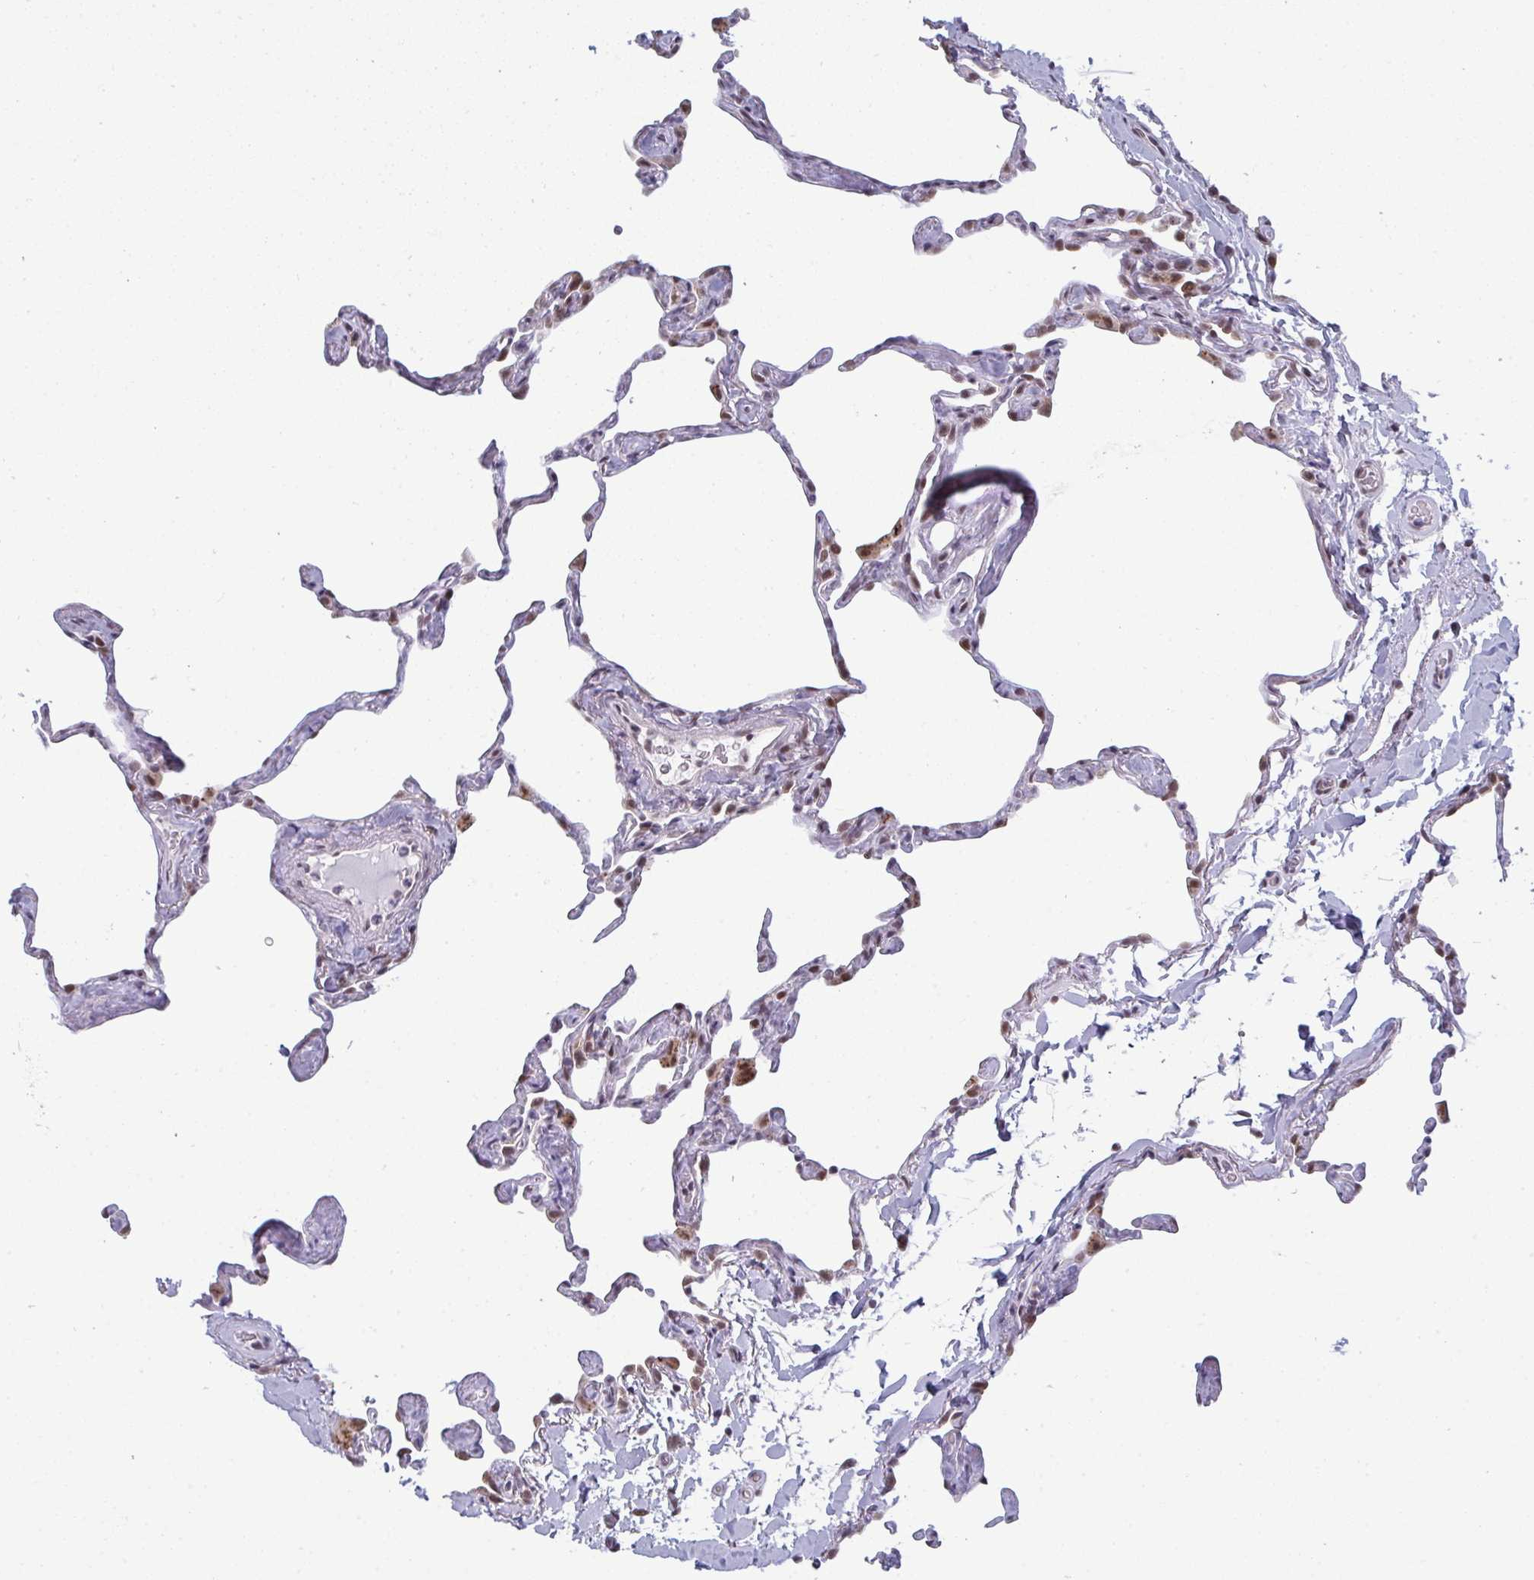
{"staining": {"intensity": "negative", "quantity": "none", "location": "none"}, "tissue": "lung", "cell_type": "Alveolar cells", "image_type": "normal", "snomed": [{"axis": "morphology", "description": "Normal tissue, NOS"}, {"axis": "topography", "description": "Lung"}], "caption": "This micrograph is of benign lung stained with immunohistochemistry (IHC) to label a protein in brown with the nuclei are counter-stained blue. There is no staining in alveolar cells. (Brightfield microscopy of DAB immunohistochemistry at high magnification).", "gene": "ATF1", "patient": {"sex": "male", "age": 65}}